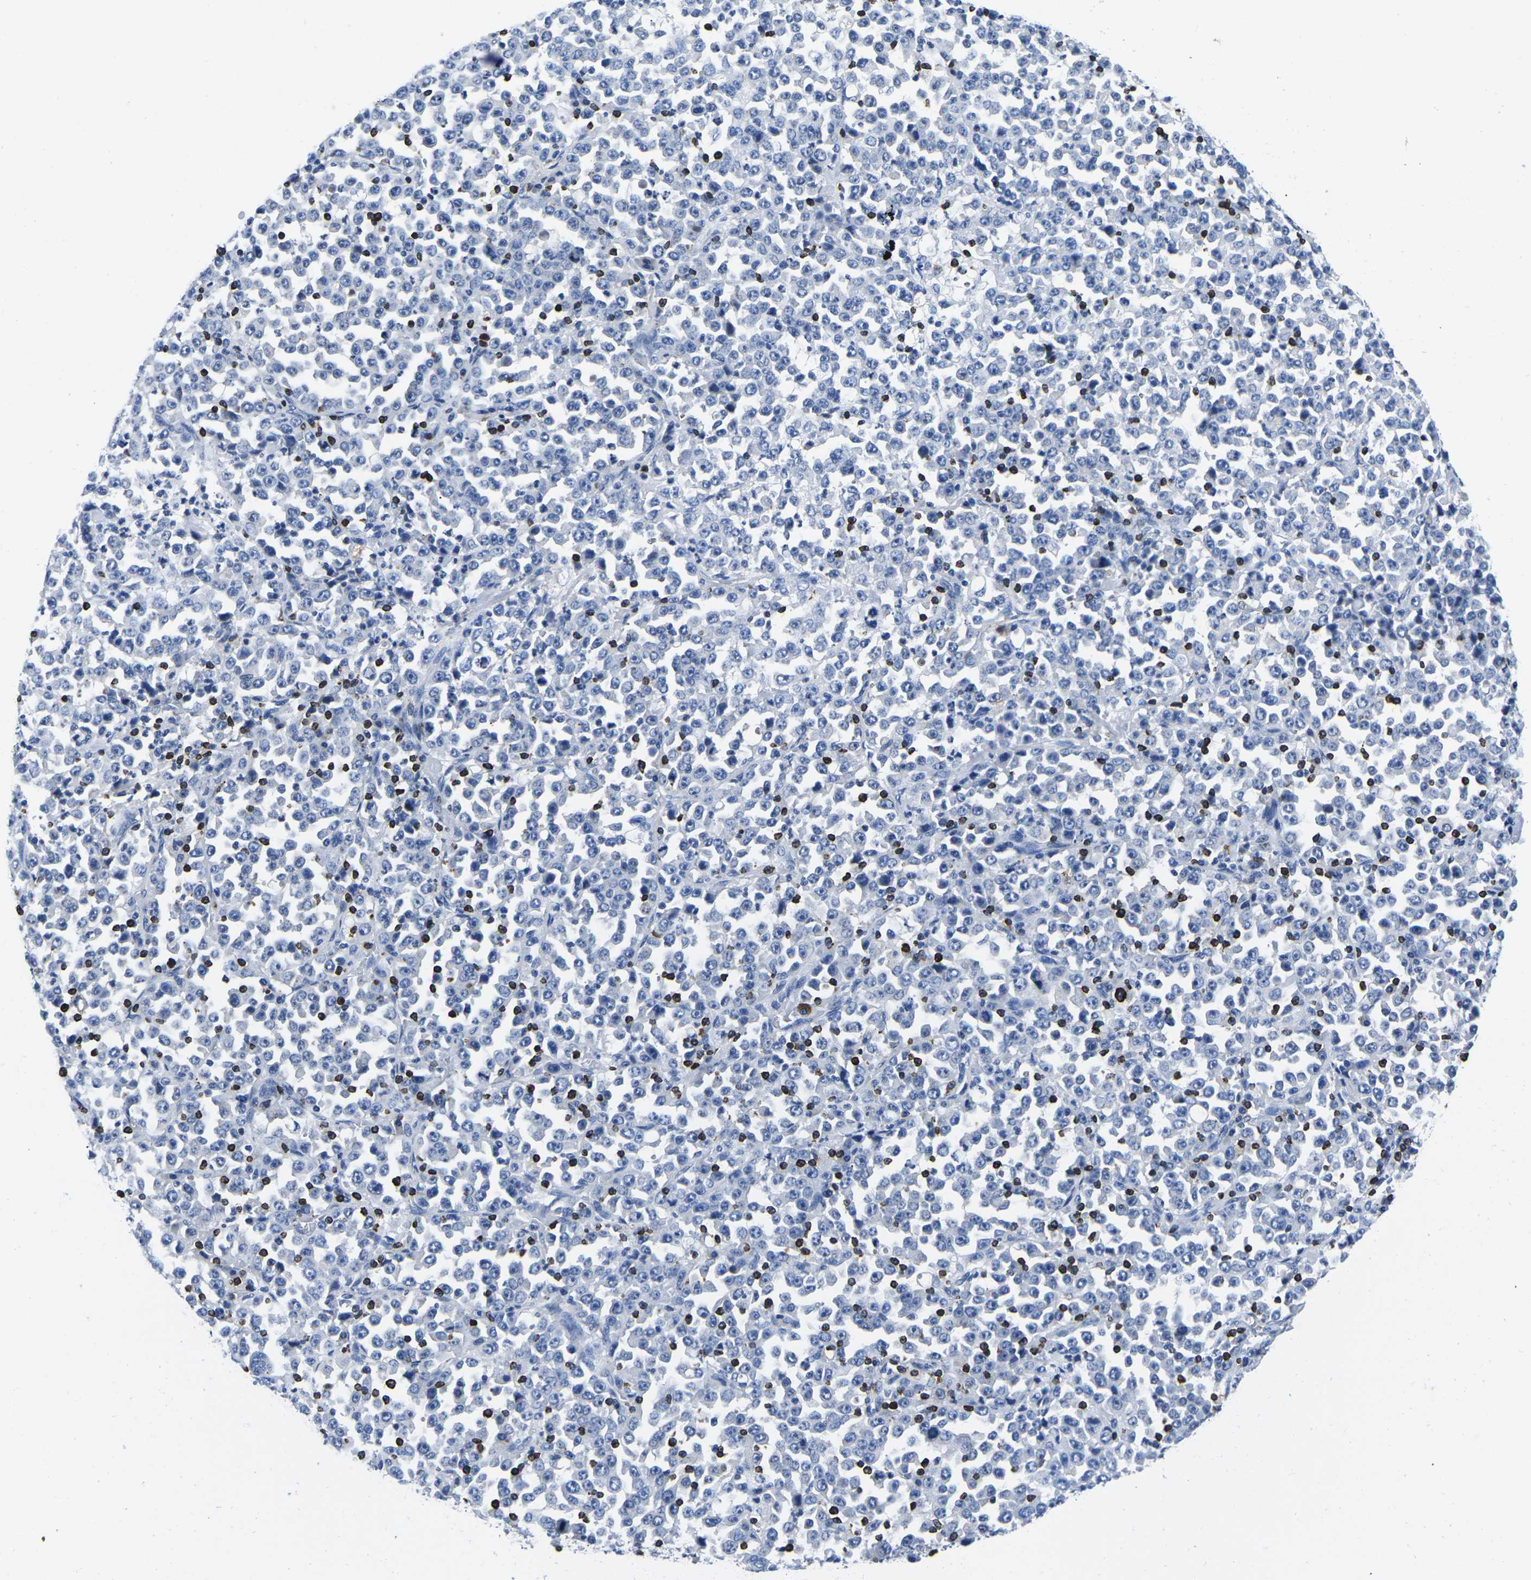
{"staining": {"intensity": "negative", "quantity": "none", "location": "none"}, "tissue": "stomach cancer", "cell_type": "Tumor cells", "image_type": "cancer", "snomed": [{"axis": "morphology", "description": "Normal tissue, NOS"}, {"axis": "morphology", "description": "Adenocarcinoma, NOS"}, {"axis": "topography", "description": "Stomach, upper"}, {"axis": "topography", "description": "Stomach"}], "caption": "The histopathology image demonstrates no significant staining in tumor cells of stomach adenocarcinoma.", "gene": "CTSW", "patient": {"sex": "male", "age": 59}}